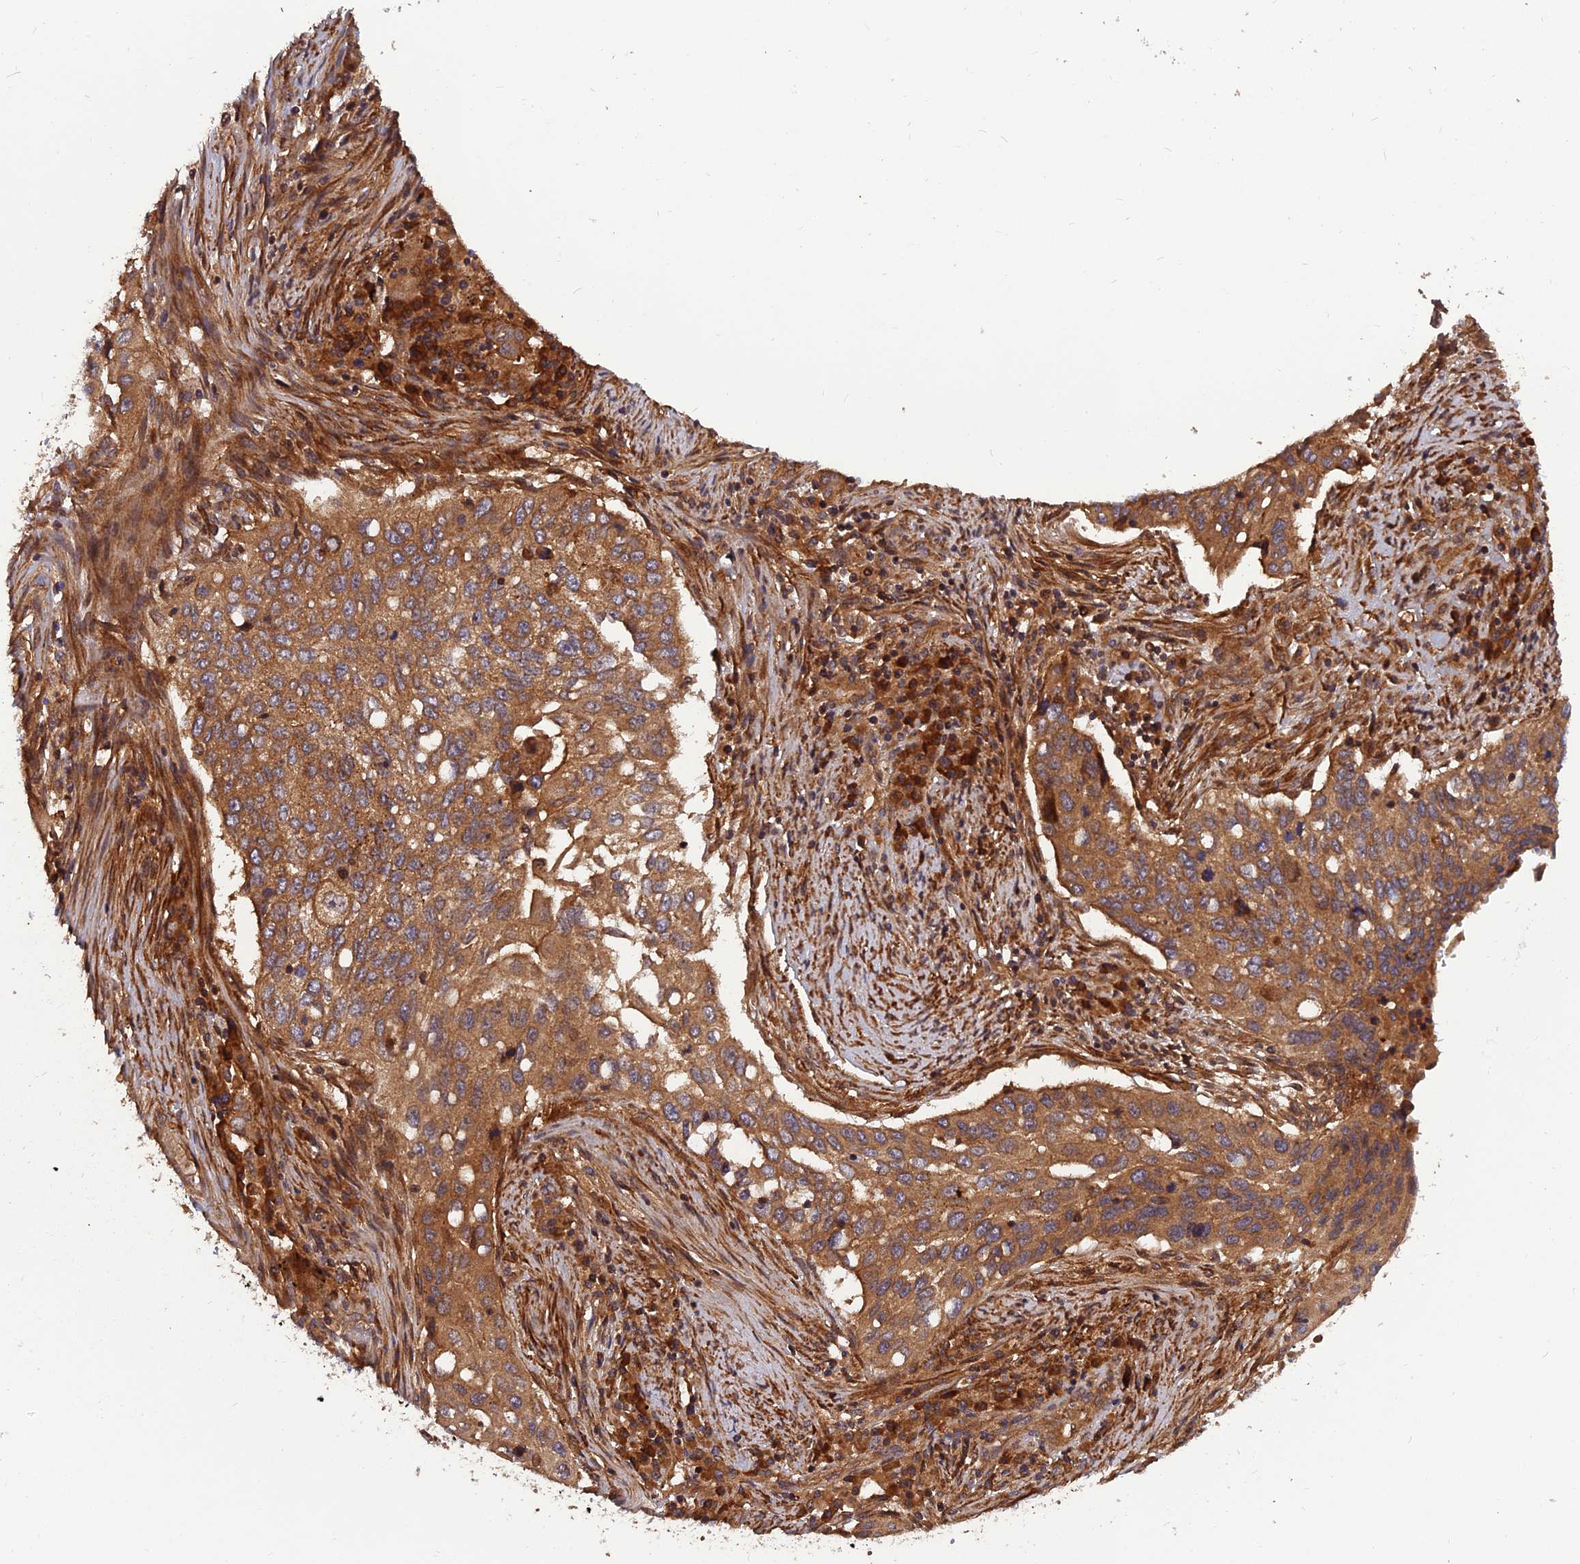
{"staining": {"intensity": "moderate", "quantity": ">75%", "location": "cytoplasmic/membranous"}, "tissue": "lung cancer", "cell_type": "Tumor cells", "image_type": "cancer", "snomed": [{"axis": "morphology", "description": "Squamous cell carcinoma, NOS"}, {"axis": "topography", "description": "Lung"}], "caption": "Human lung cancer (squamous cell carcinoma) stained for a protein (brown) displays moderate cytoplasmic/membranous positive positivity in about >75% of tumor cells.", "gene": "RELCH", "patient": {"sex": "female", "age": 63}}